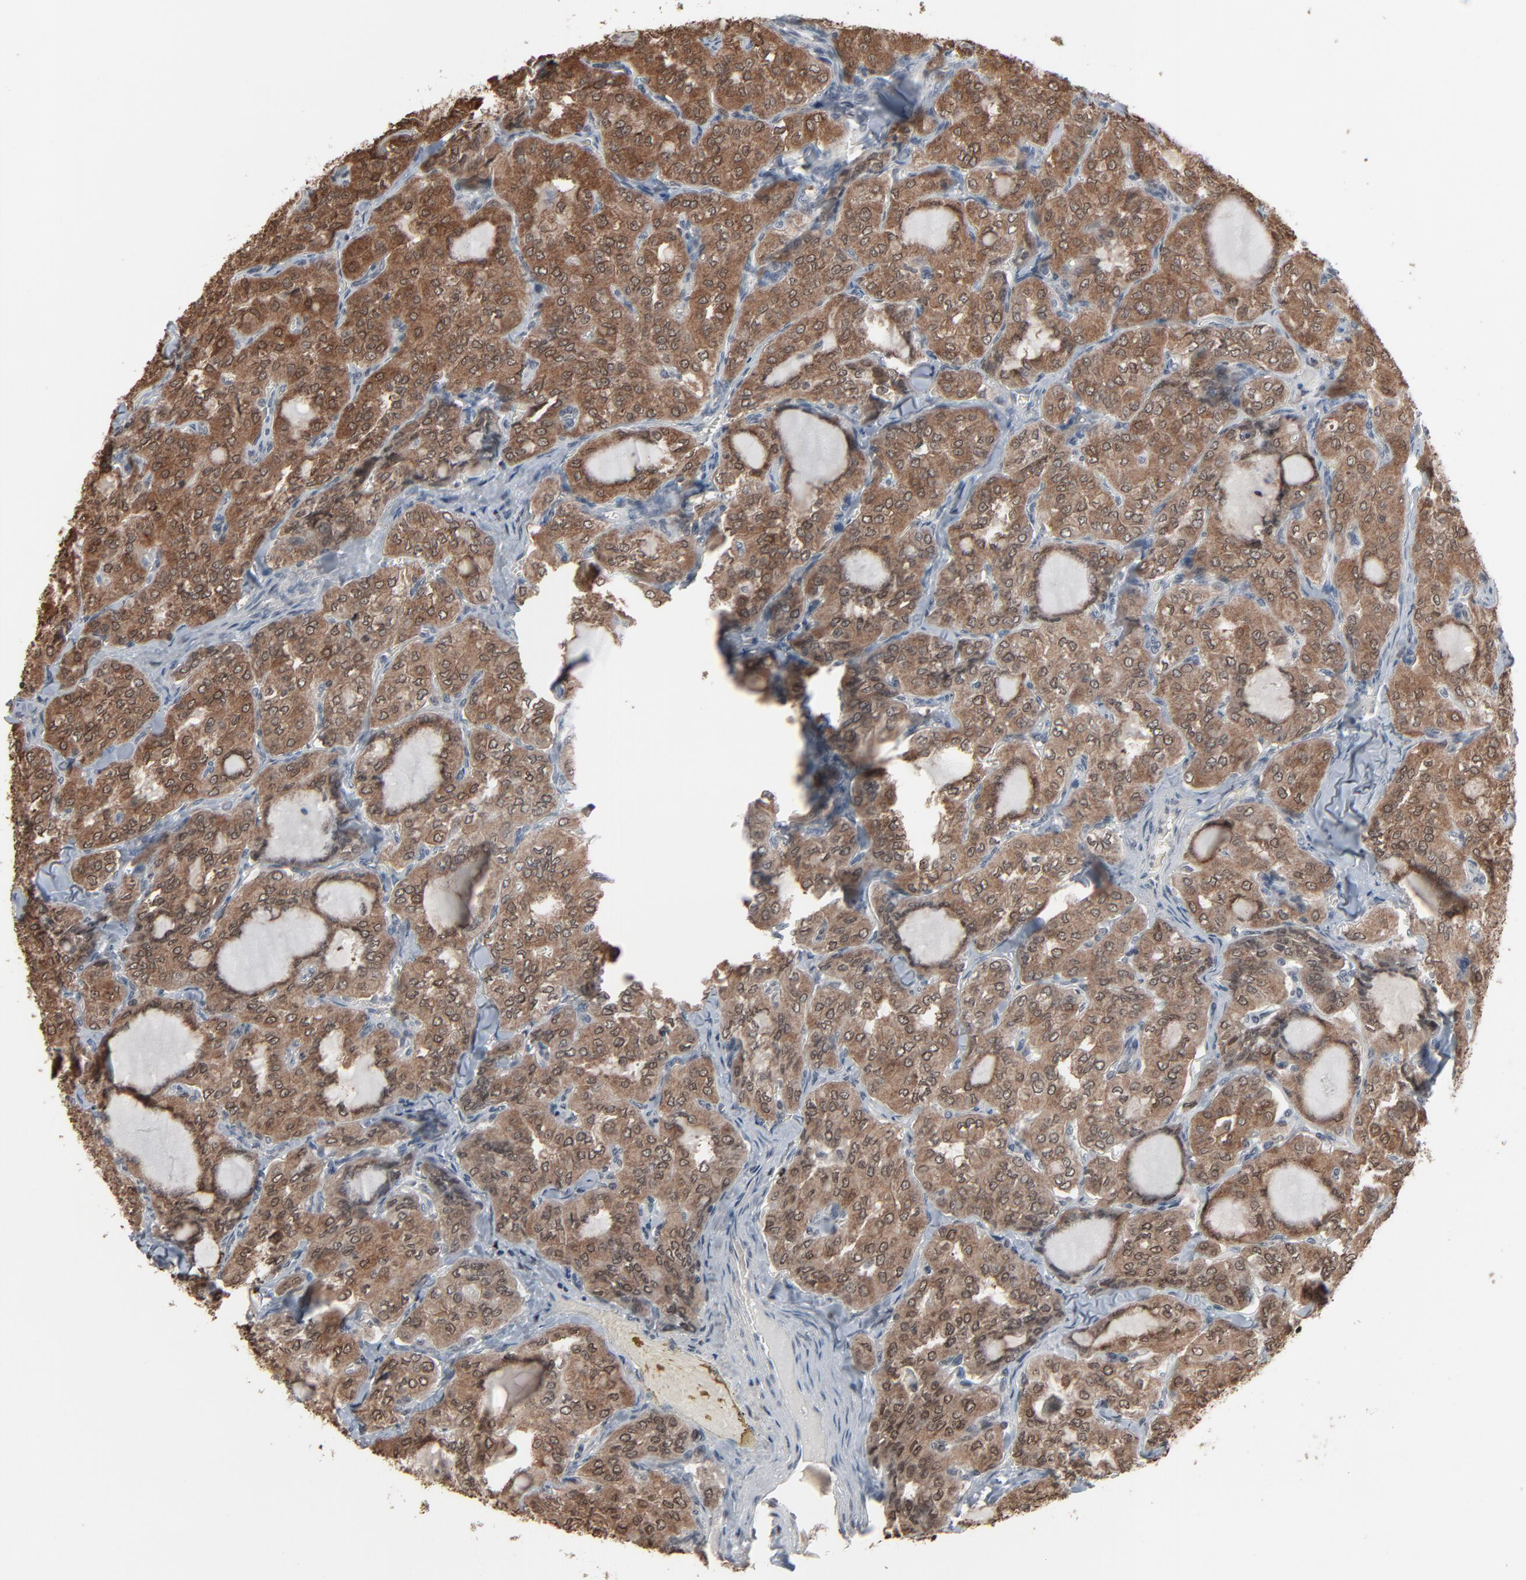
{"staining": {"intensity": "moderate", "quantity": ">75%", "location": "cytoplasmic/membranous,nuclear"}, "tissue": "thyroid cancer", "cell_type": "Tumor cells", "image_type": "cancer", "snomed": [{"axis": "morphology", "description": "Papillary adenocarcinoma, NOS"}, {"axis": "topography", "description": "Thyroid gland"}], "caption": "Papillary adenocarcinoma (thyroid) stained with a brown dye displays moderate cytoplasmic/membranous and nuclear positive staining in about >75% of tumor cells.", "gene": "RPS6KA3", "patient": {"sex": "male", "age": 20}}